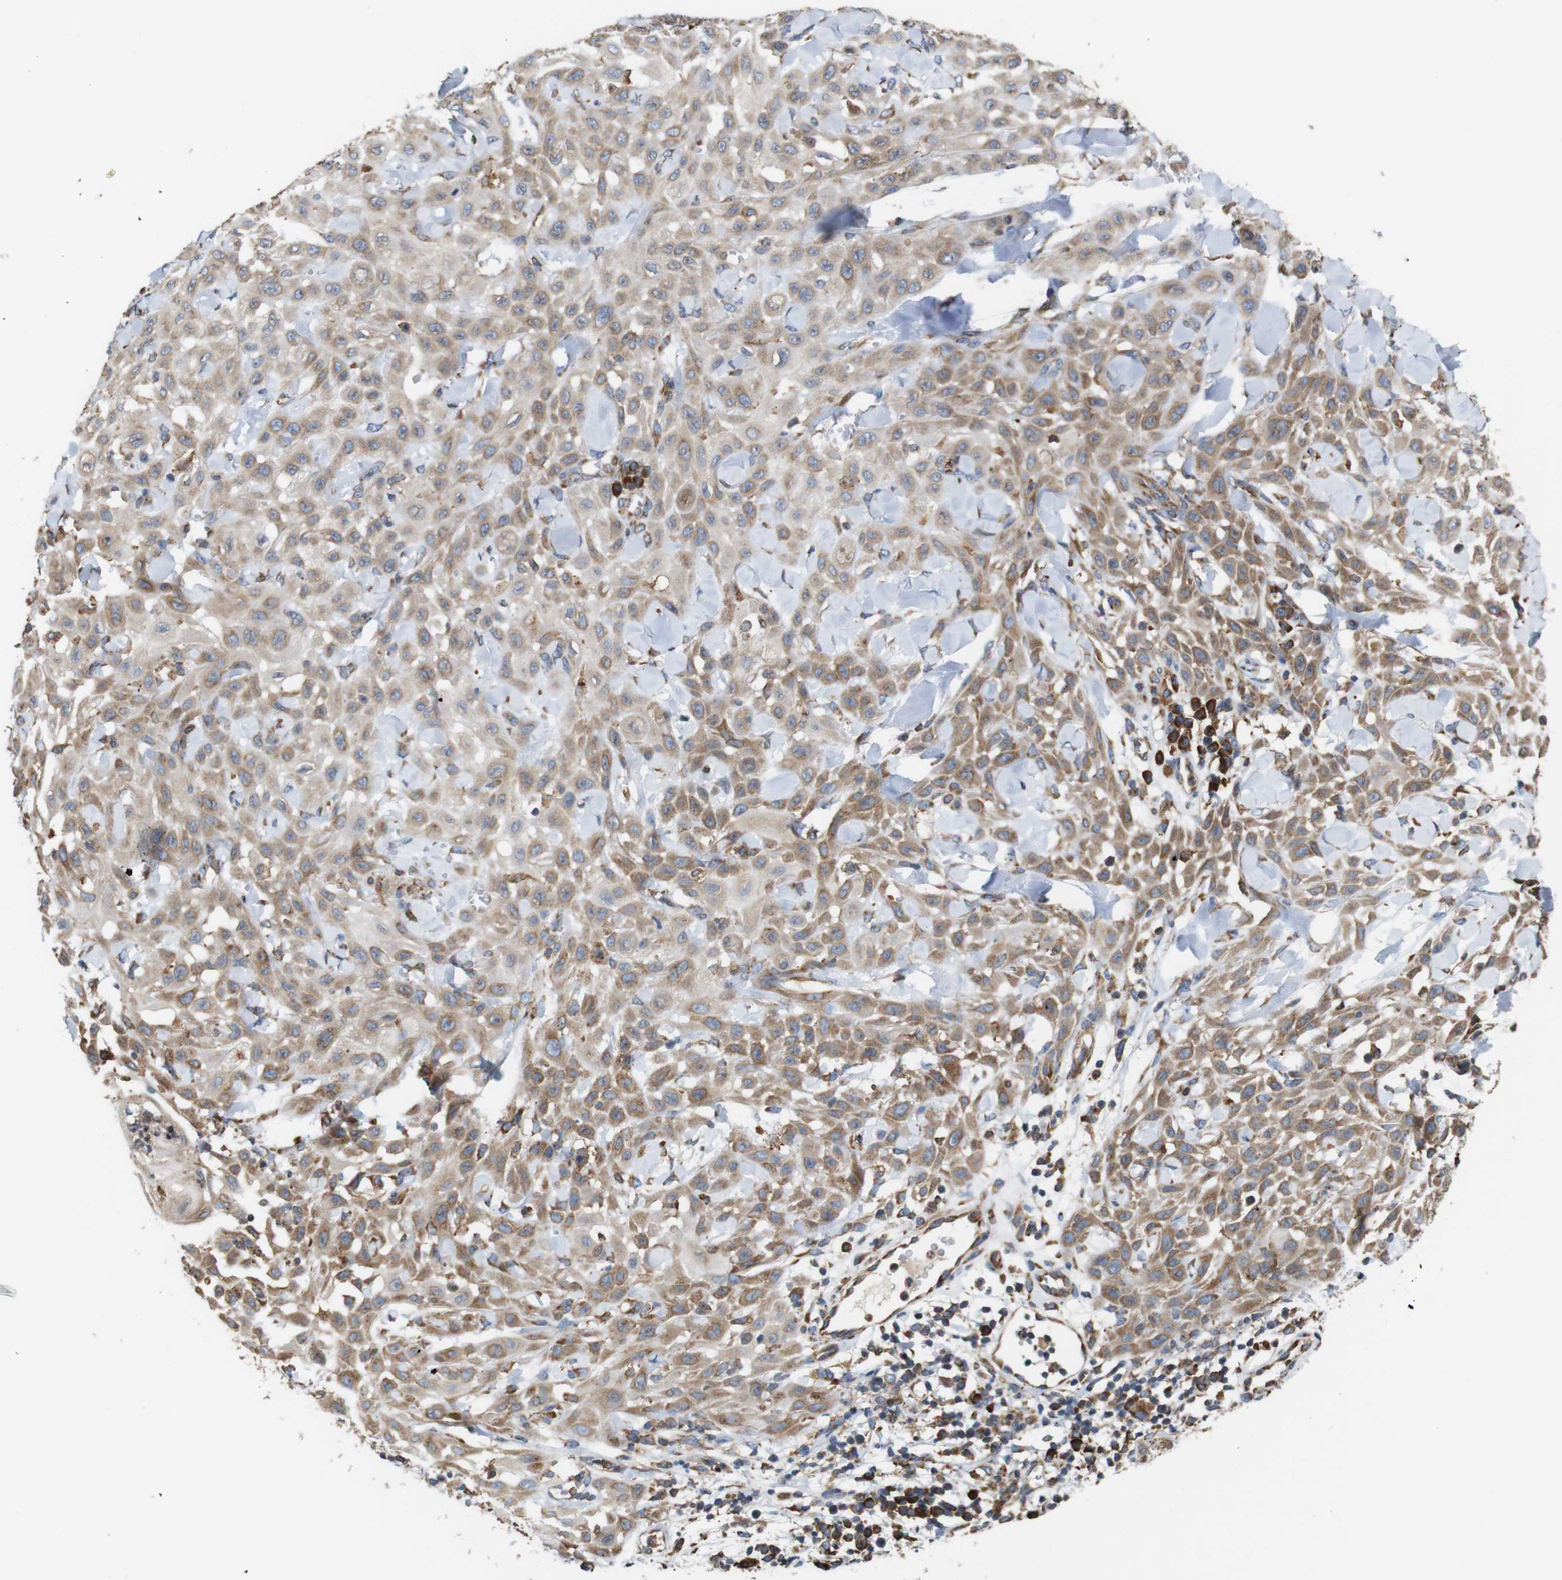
{"staining": {"intensity": "moderate", "quantity": ">75%", "location": "cytoplasmic/membranous"}, "tissue": "skin cancer", "cell_type": "Tumor cells", "image_type": "cancer", "snomed": [{"axis": "morphology", "description": "Squamous cell carcinoma, NOS"}, {"axis": "topography", "description": "Skin"}], "caption": "DAB (3,3'-diaminobenzidine) immunohistochemical staining of skin squamous cell carcinoma demonstrates moderate cytoplasmic/membranous protein staining in approximately >75% of tumor cells. Immunohistochemistry stains the protein of interest in brown and the nuclei are stained blue.", "gene": "UGGT1", "patient": {"sex": "male", "age": 24}}